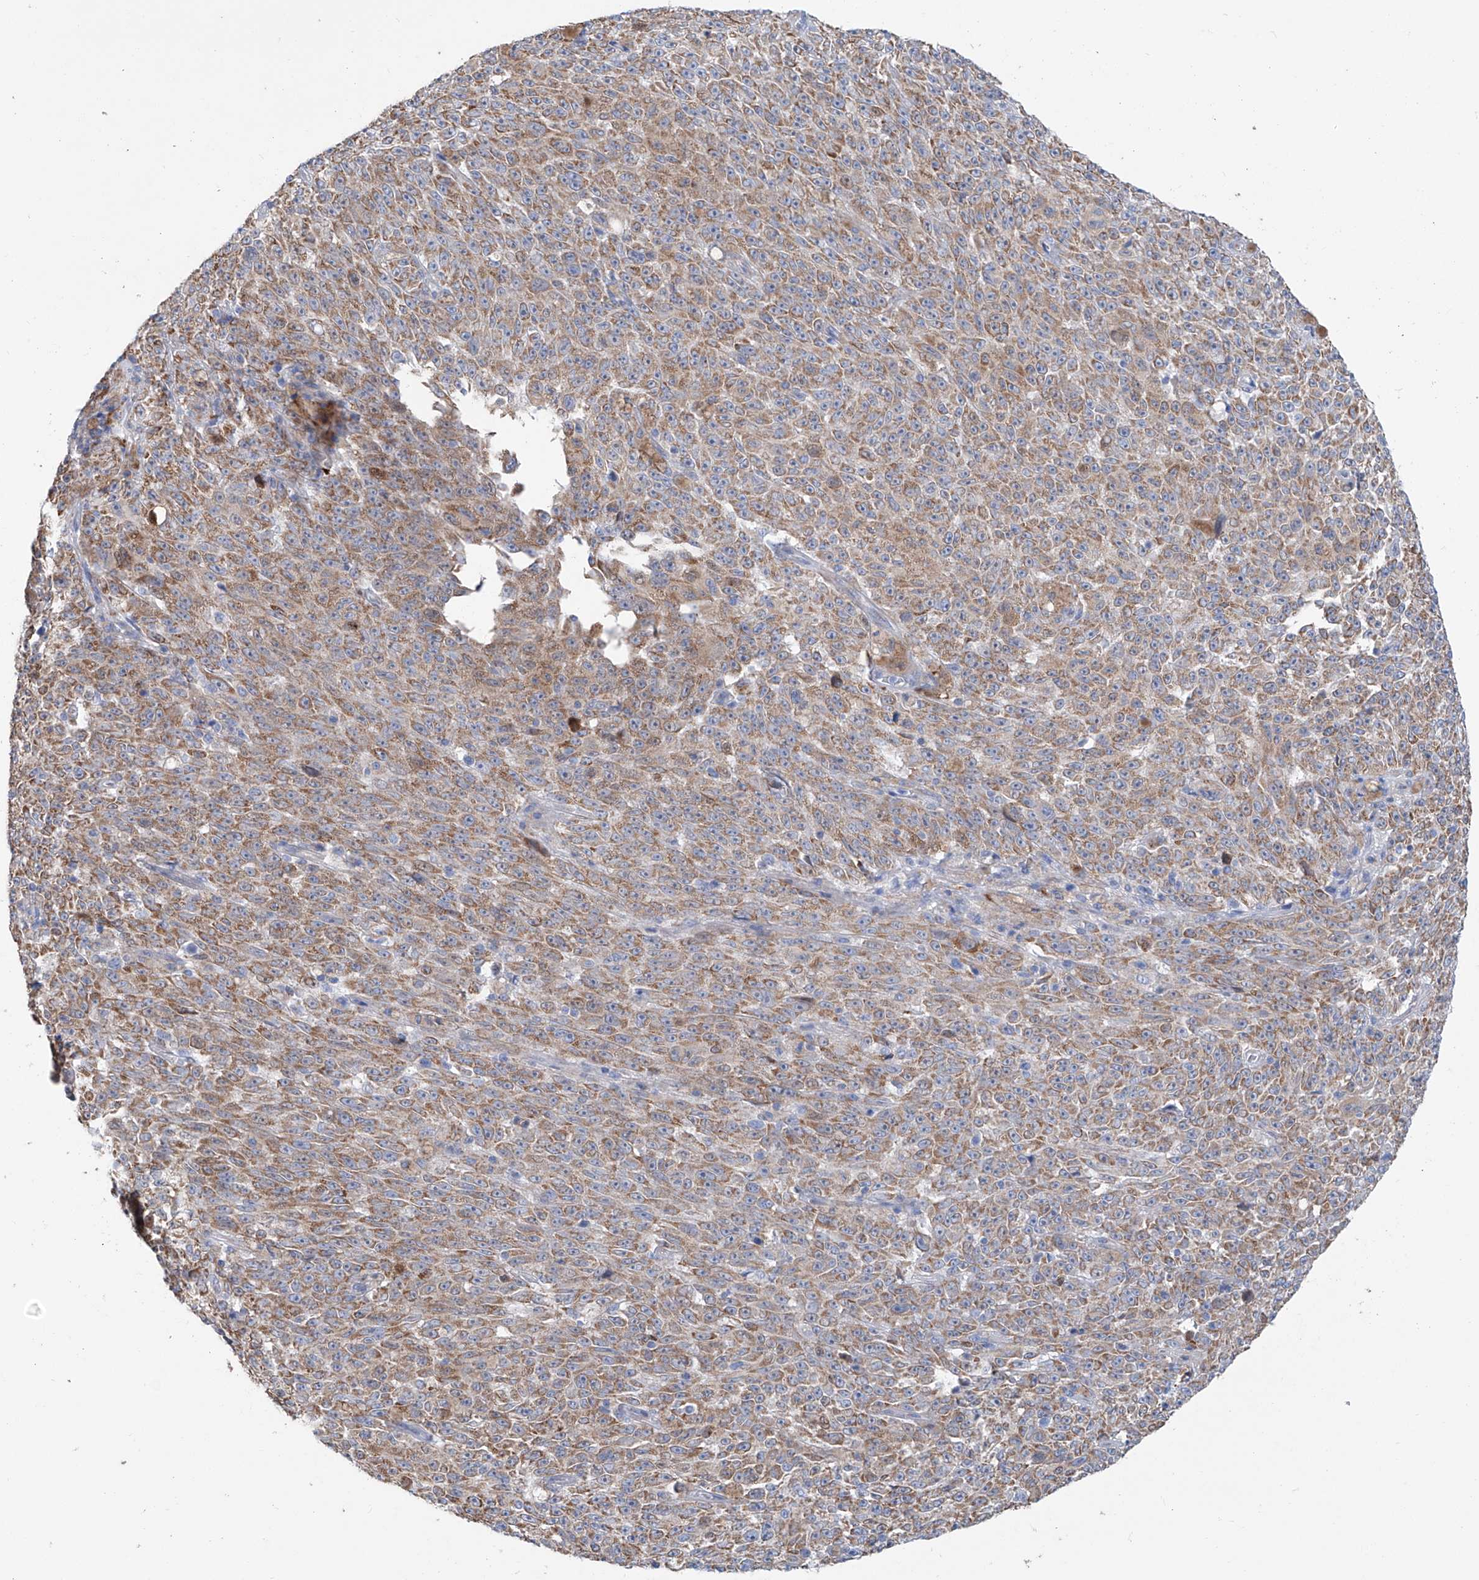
{"staining": {"intensity": "moderate", "quantity": ">75%", "location": "cytoplasmic/membranous"}, "tissue": "melanoma", "cell_type": "Tumor cells", "image_type": "cancer", "snomed": [{"axis": "morphology", "description": "Malignant melanoma, NOS"}, {"axis": "topography", "description": "Skin"}], "caption": "Moderate cytoplasmic/membranous expression is appreciated in about >75% of tumor cells in melanoma. (DAB = brown stain, brightfield microscopy at high magnification).", "gene": "ALDH6A1", "patient": {"sex": "female", "age": 82}}